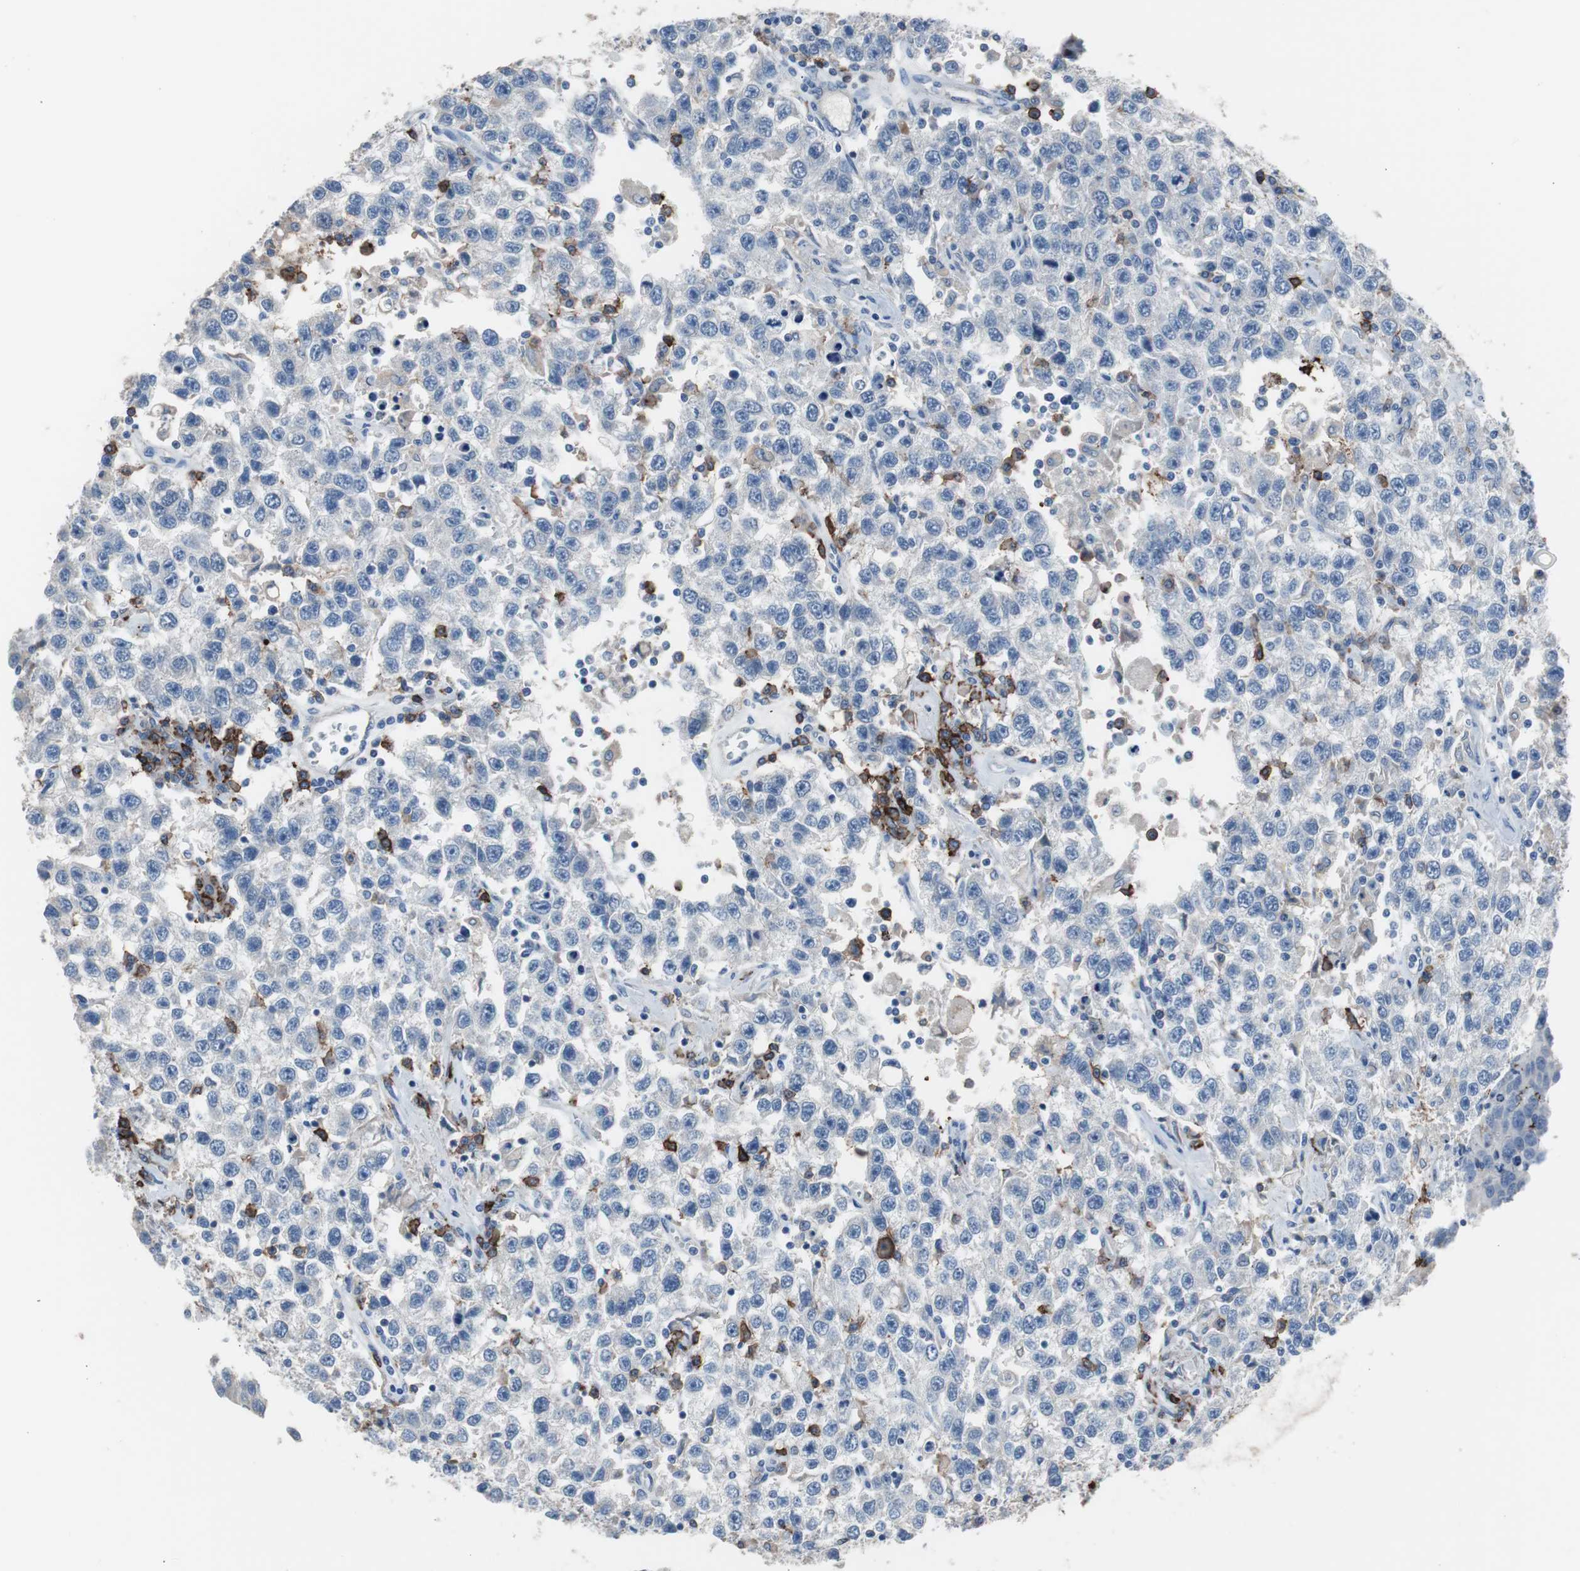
{"staining": {"intensity": "negative", "quantity": "none", "location": "none"}, "tissue": "testis cancer", "cell_type": "Tumor cells", "image_type": "cancer", "snomed": [{"axis": "morphology", "description": "Seminoma, NOS"}, {"axis": "topography", "description": "Testis"}], "caption": "A high-resolution image shows immunohistochemistry (IHC) staining of testis cancer, which exhibits no significant positivity in tumor cells.", "gene": "FCGR2B", "patient": {"sex": "male", "age": 41}}